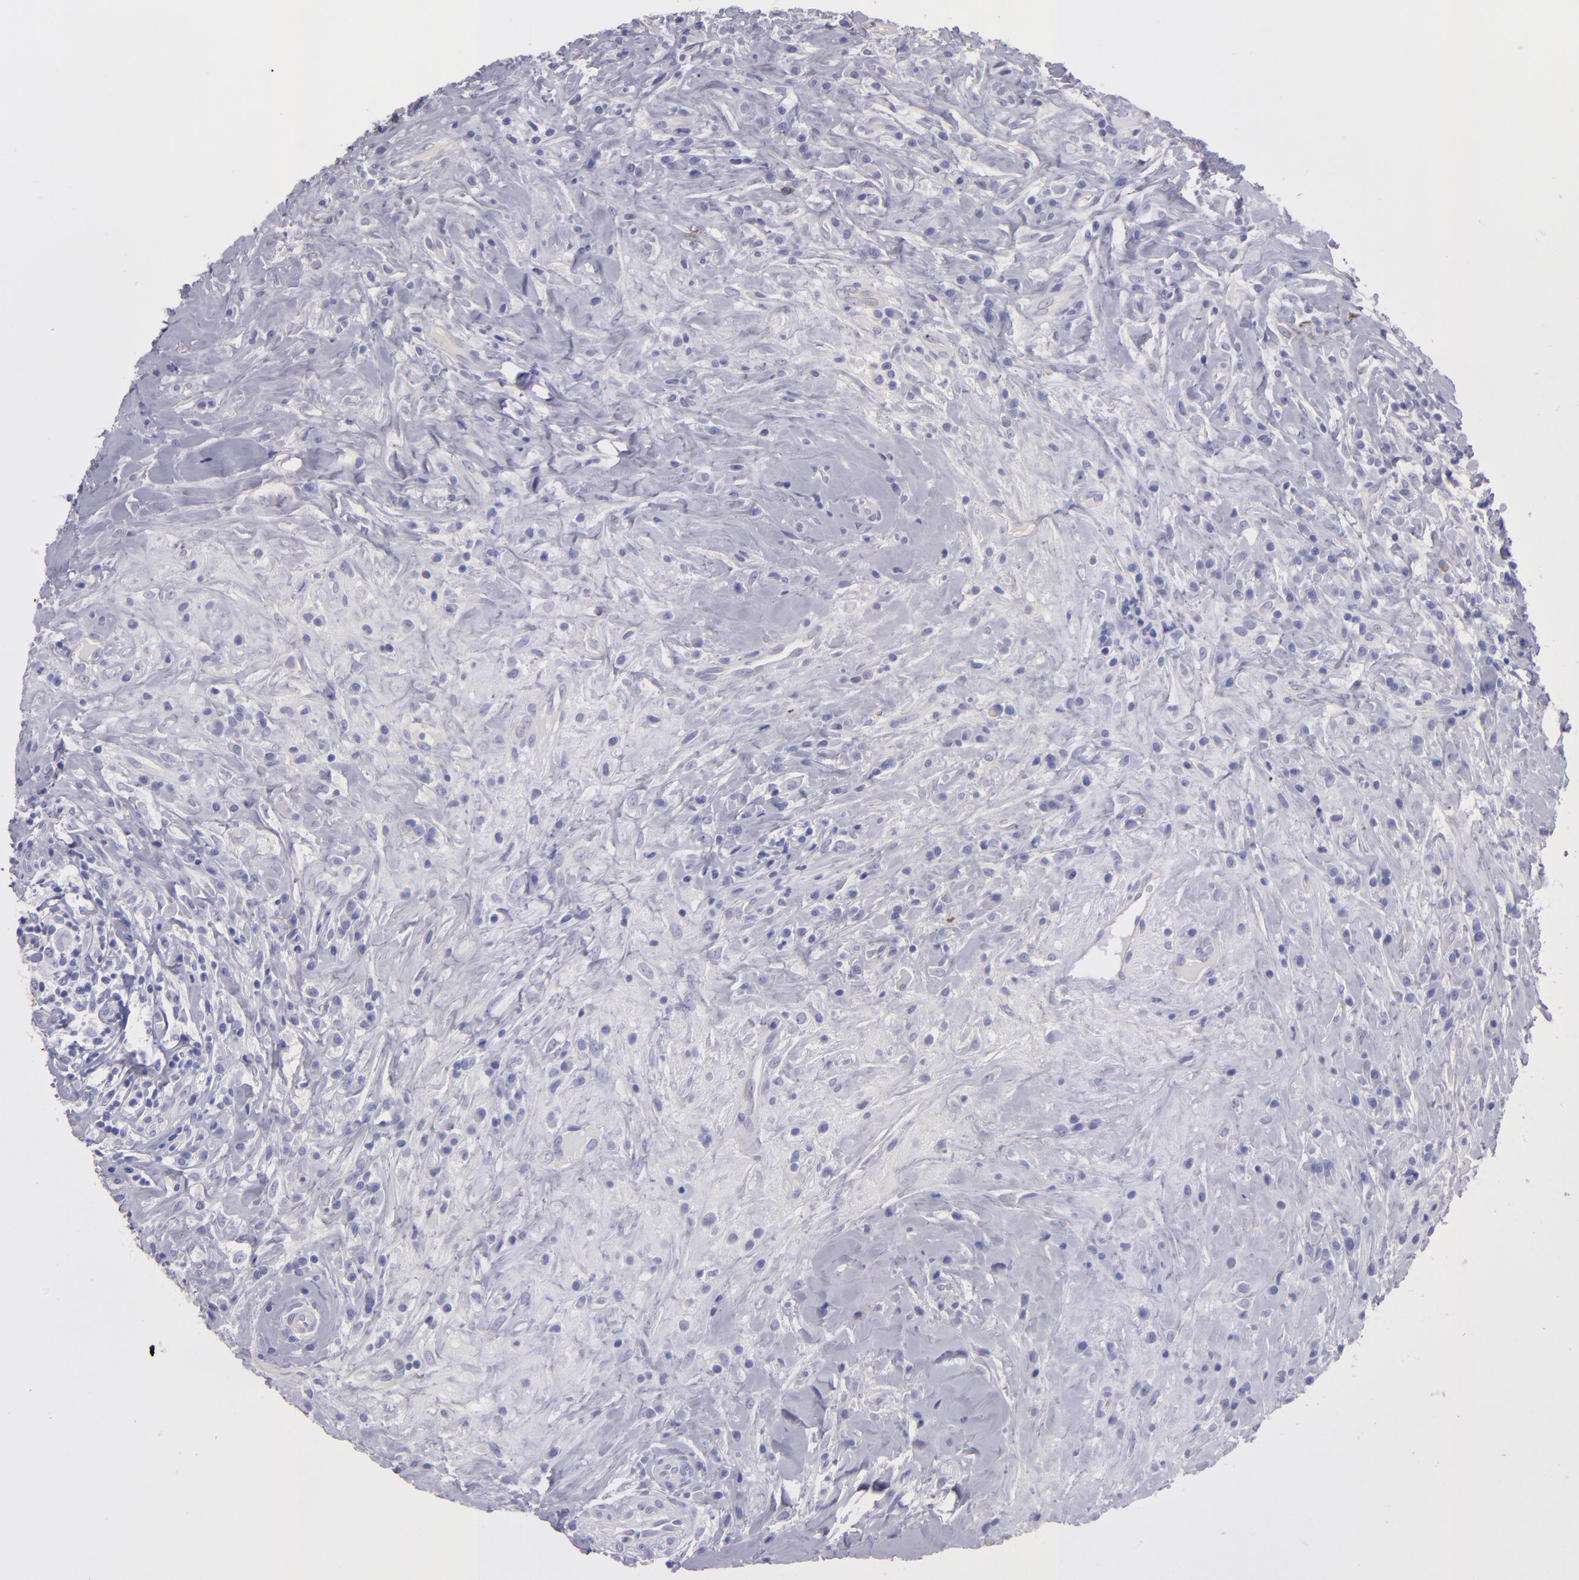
{"staining": {"intensity": "negative", "quantity": "none", "location": "none"}, "tissue": "lymphoma", "cell_type": "Tumor cells", "image_type": "cancer", "snomed": [{"axis": "morphology", "description": "Hodgkin's disease, NOS"}, {"axis": "topography", "description": "Lymph node"}], "caption": "Photomicrograph shows no significant protein positivity in tumor cells of lymphoma. (Stains: DAB immunohistochemistry (IHC) with hematoxylin counter stain, Microscopy: brightfield microscopy at high magnification).", "gene": "TG", "patient": {"sex": "female", "age": 25}}